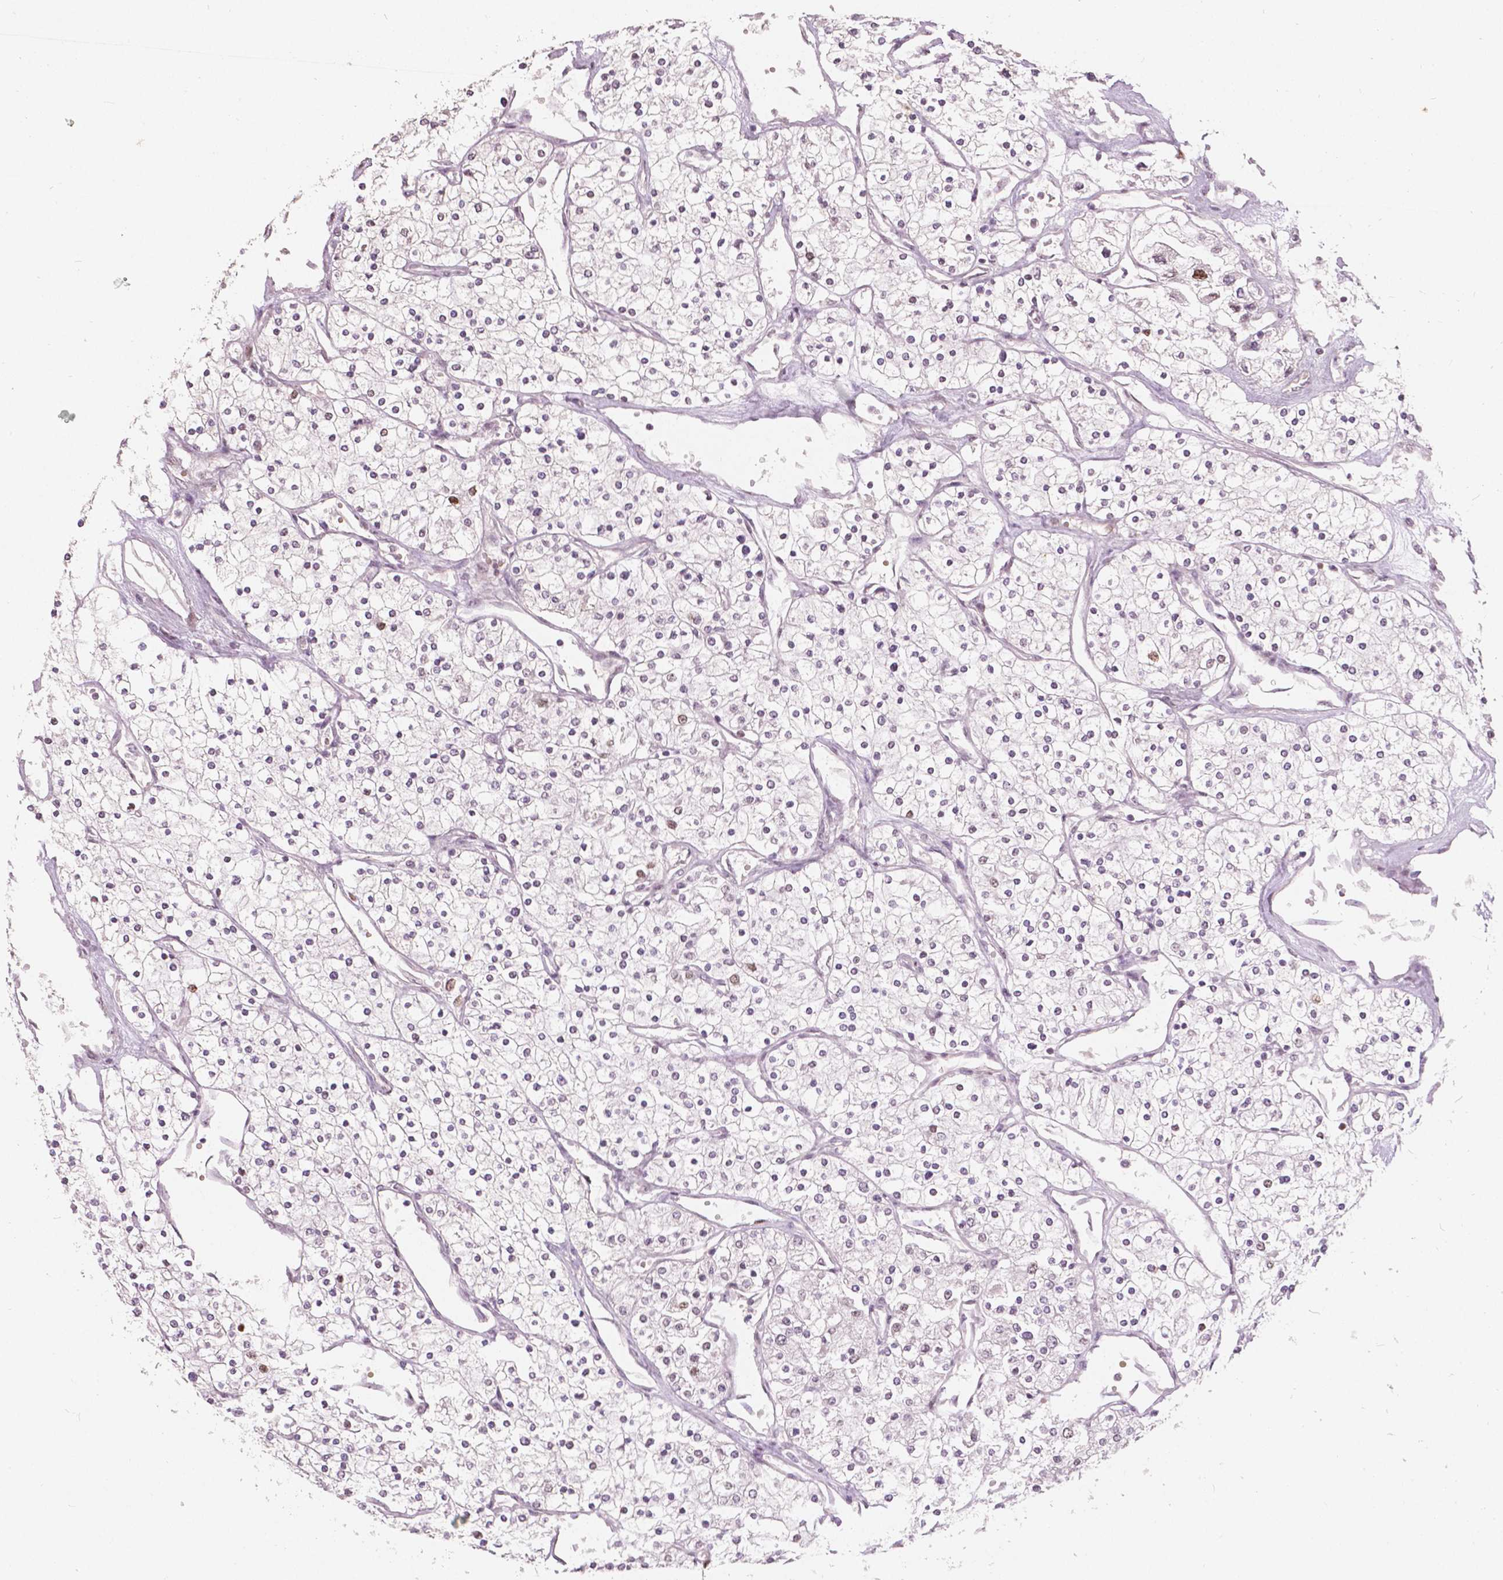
{"staining": {"intensity": "negative", "quantity": "none", "location": "none"}, "tissue": "renal cancer", "cell_type": "Tumor cells", "image_type": "cancer", "snomed": [{"axis": "morphology", "description": "Adenocarcinoma, NOS"}, {"axis": "topography", "description": "Kidney"}], "caption": "Immunohistochemistry (IHC) photomicrograph of neoplastic tissue: human adenocarcinoma (renal) stained with DAB (3,3'-diaminobenzidine) reveals no significant protein positivity in tumor cells. The staining was performed using DAB to visualize the protein expression in brown, while the nuclei were stained in blue with hematoxylin (Magnification: 20x).", "gene": "NSD2", "patient": {"sex": "male", "age": 80}}